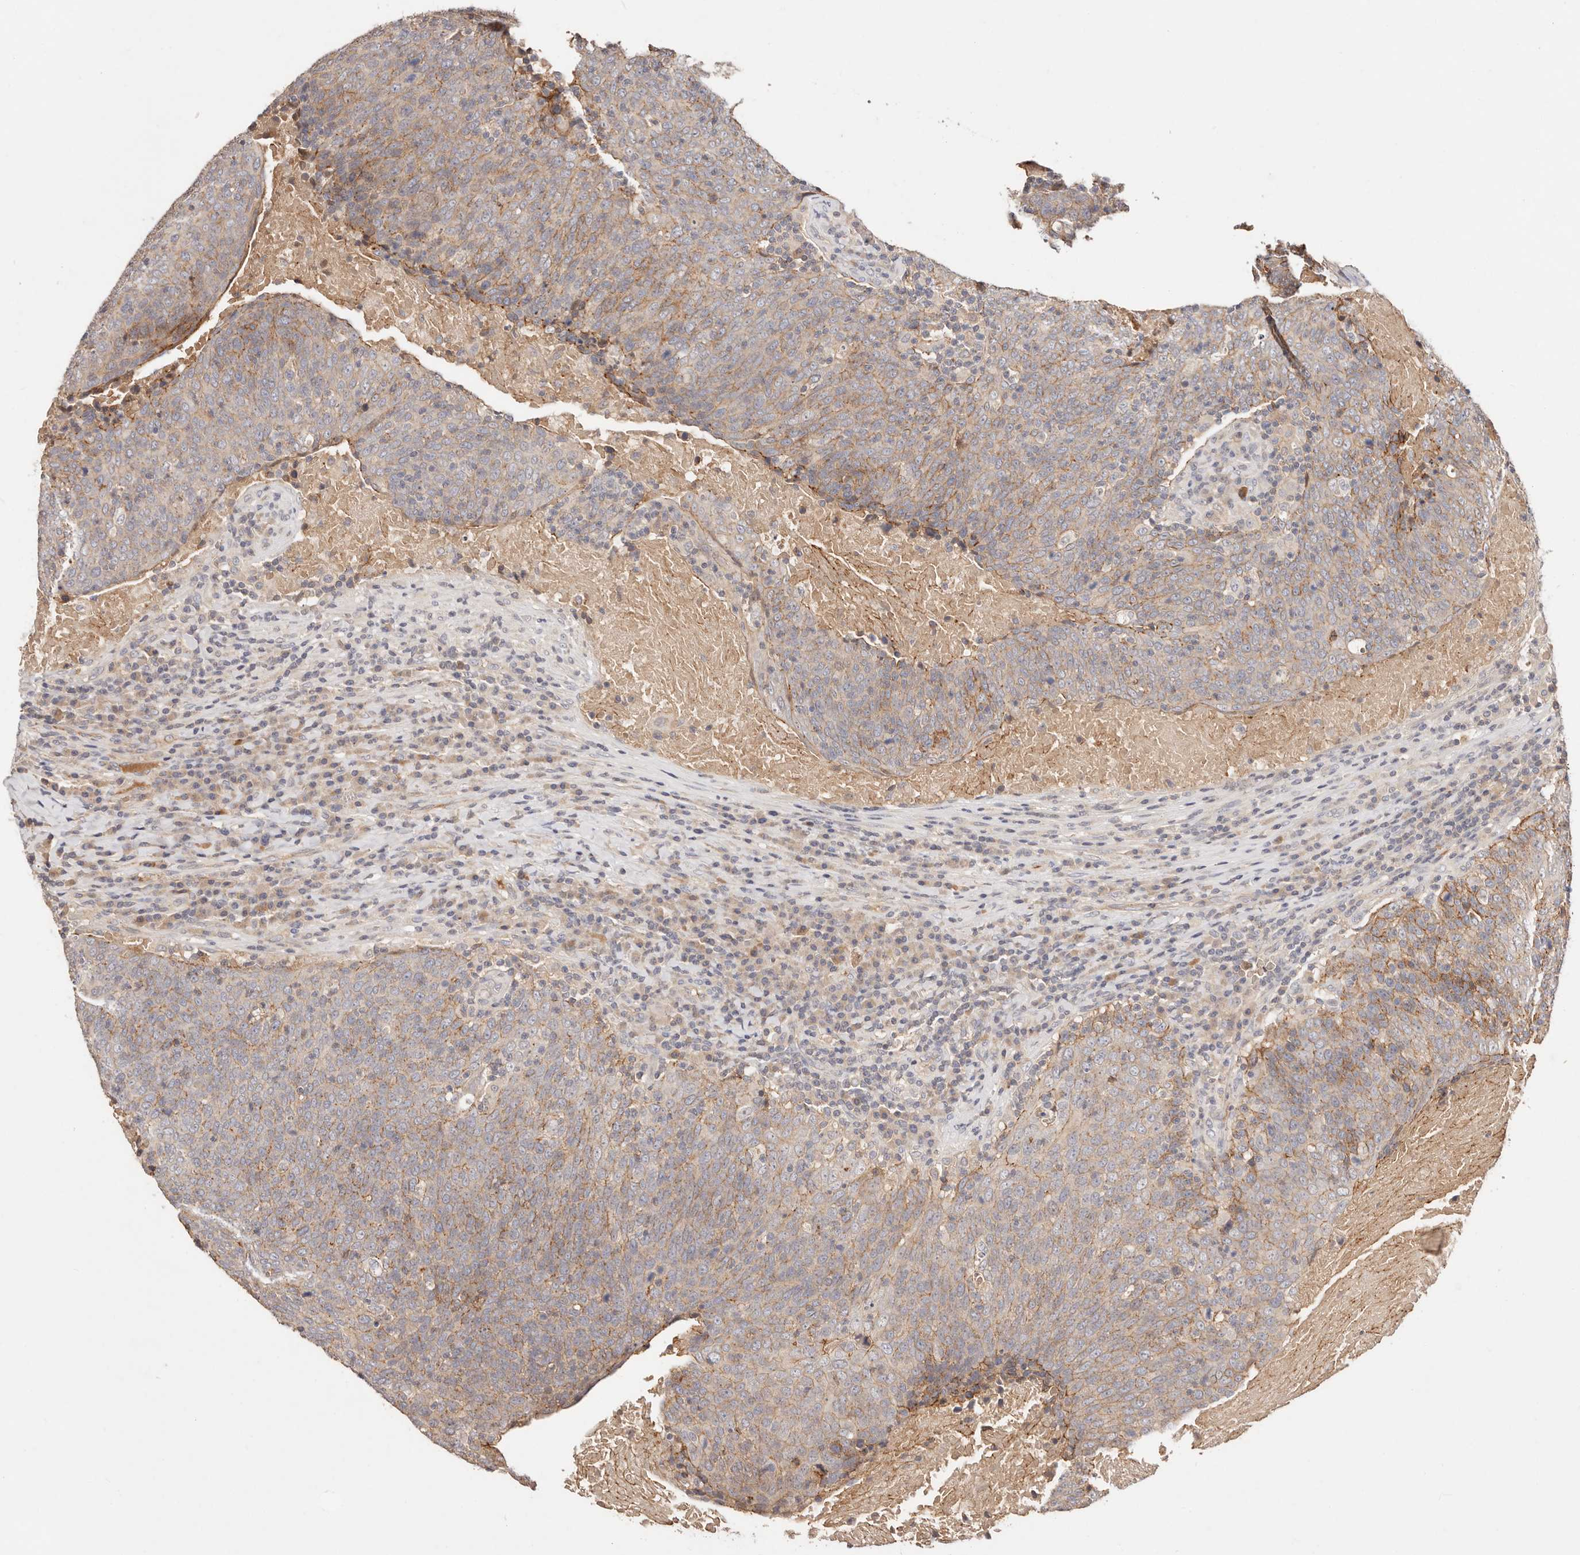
{"staining": {"intensity": "moderate", "quantity": "<25%", "location": "cytoplasmic/membranous"}, "tissue": "head and neck cancer", "cell_type": "Tumor cells", "image_type": "cancer", "snomed": [{"axis": "morphology", "description": "Squamous cell carcinoma, NOS"}, {"axis": "morphology", "description": "Squamous cell carcinoma, metastatic, NOS"}, {"axis": "topography", "description": "Lymph node"}, {"axis": "topography", "description": "Head-Neck"}], "caption": "An immunohistochemistry (IHC) histopathology image of tumor tissue is shown. Protein staining in brown shows moderate cytoplasmic/membranous positivity in head and neck cancer within tumor cells. (DAB (3,3'-diaminobenzidine) = brown stain, brightfield microscopy at high magnification).", "gene": "CXADR", "patient": {"sex": "male", "age": 62}}